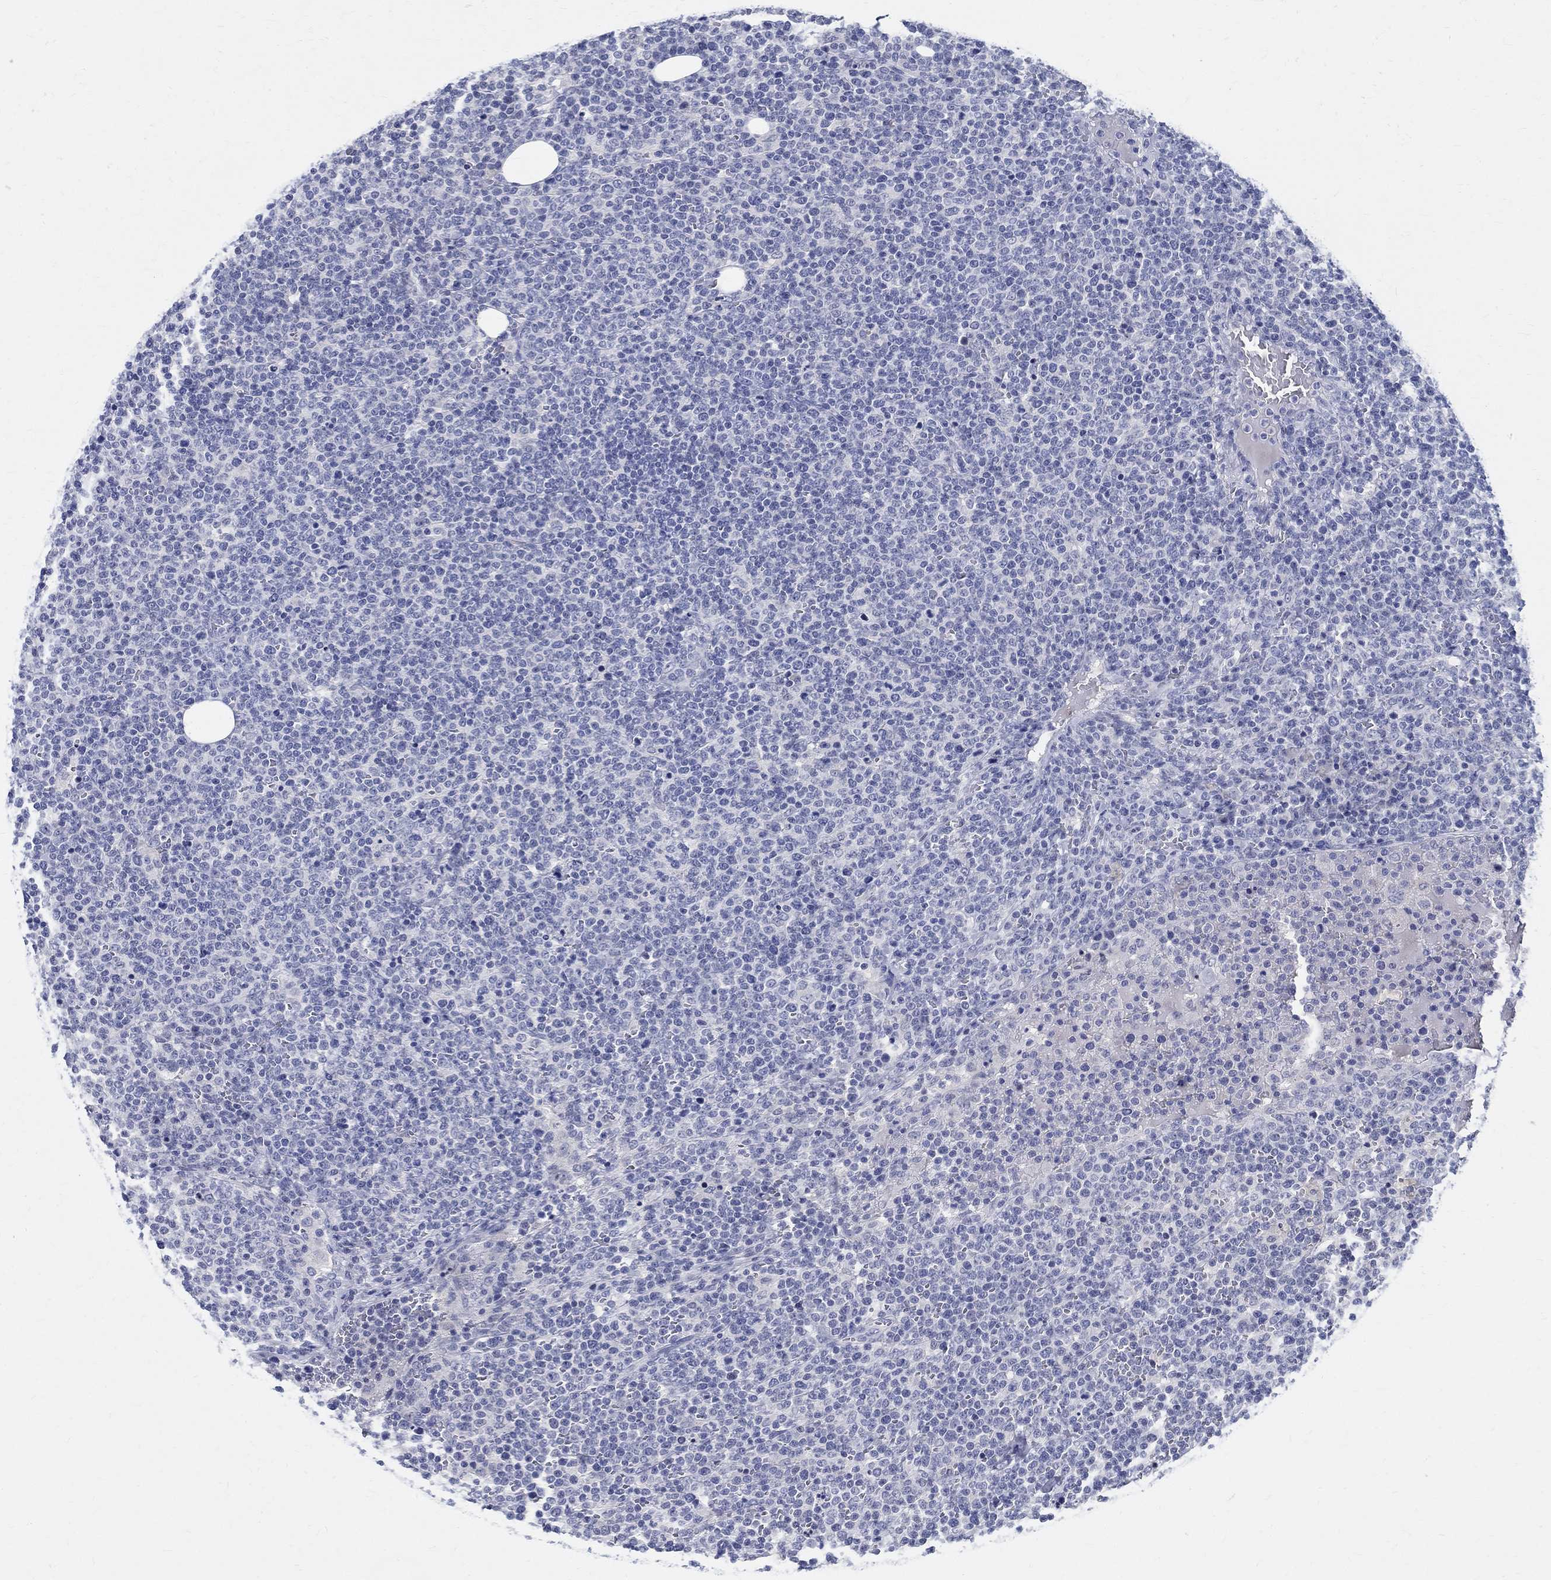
{"staining": {"intensity": "negative", "quantity": "none", "location": "none"}, "tissue": "lymphoma", "cell_type": "Tumor cells", "image_type": "cancer", "snomed": [{"axis": "morphology", "description": "Malignant lymphoma, non-Hodgkin's type, High grade"}, {"axis": "topography", "description": "Lymph node"}], "caption": "This is a micrograph of IHC staining of lymphoma, which shows no expression in tumor cells.", "gene": "CETN1", "patient": {"sex": "male", "age": 61}}